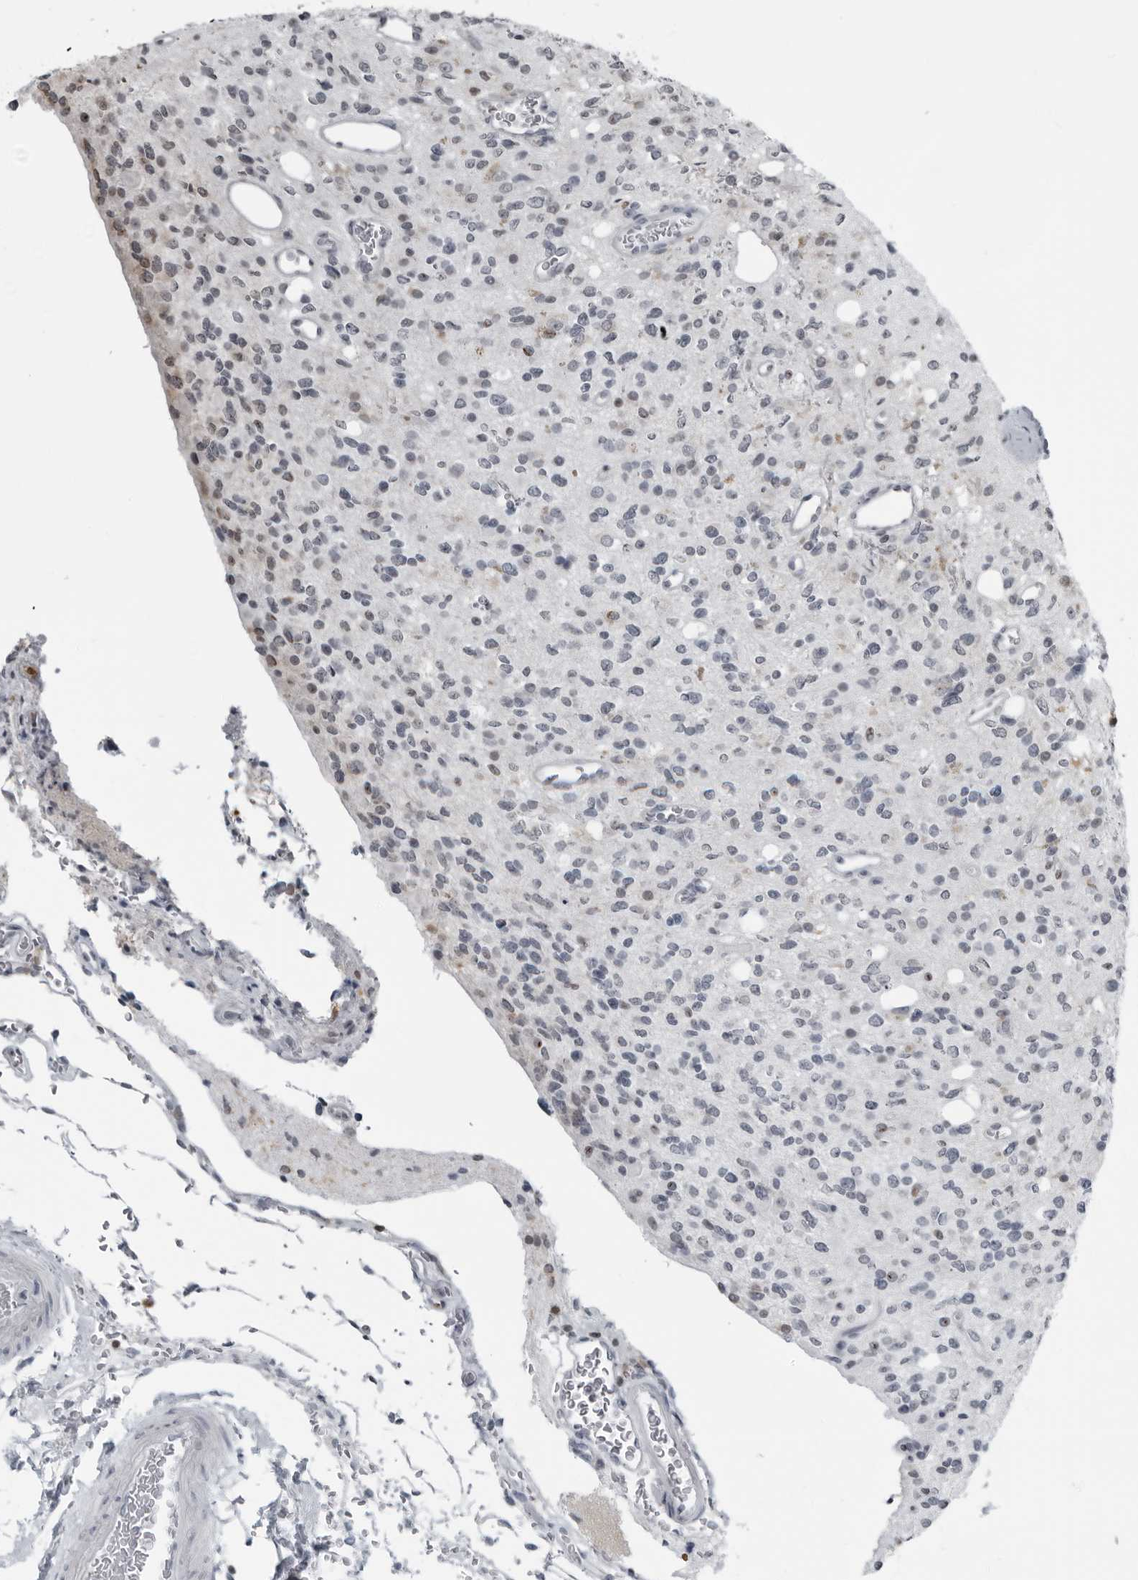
{"staining": {"intensity": "negative", "quantity": "none", "location": "none"}, "tissue": "glioma", "cell_type": "Tumor cells", "image_type": "cancer", "snomed": [{"axis": "morphology", "description": "Glioma, malignant, High grade"}, {"axis": "topography", "description": "Brain"}], "caption": "High-grade glioma (malignant) stained for a protein using IHC displays no staining tumor cells.", "gene": "RTCA", "patient": {"sex": "male", "age": 34}}